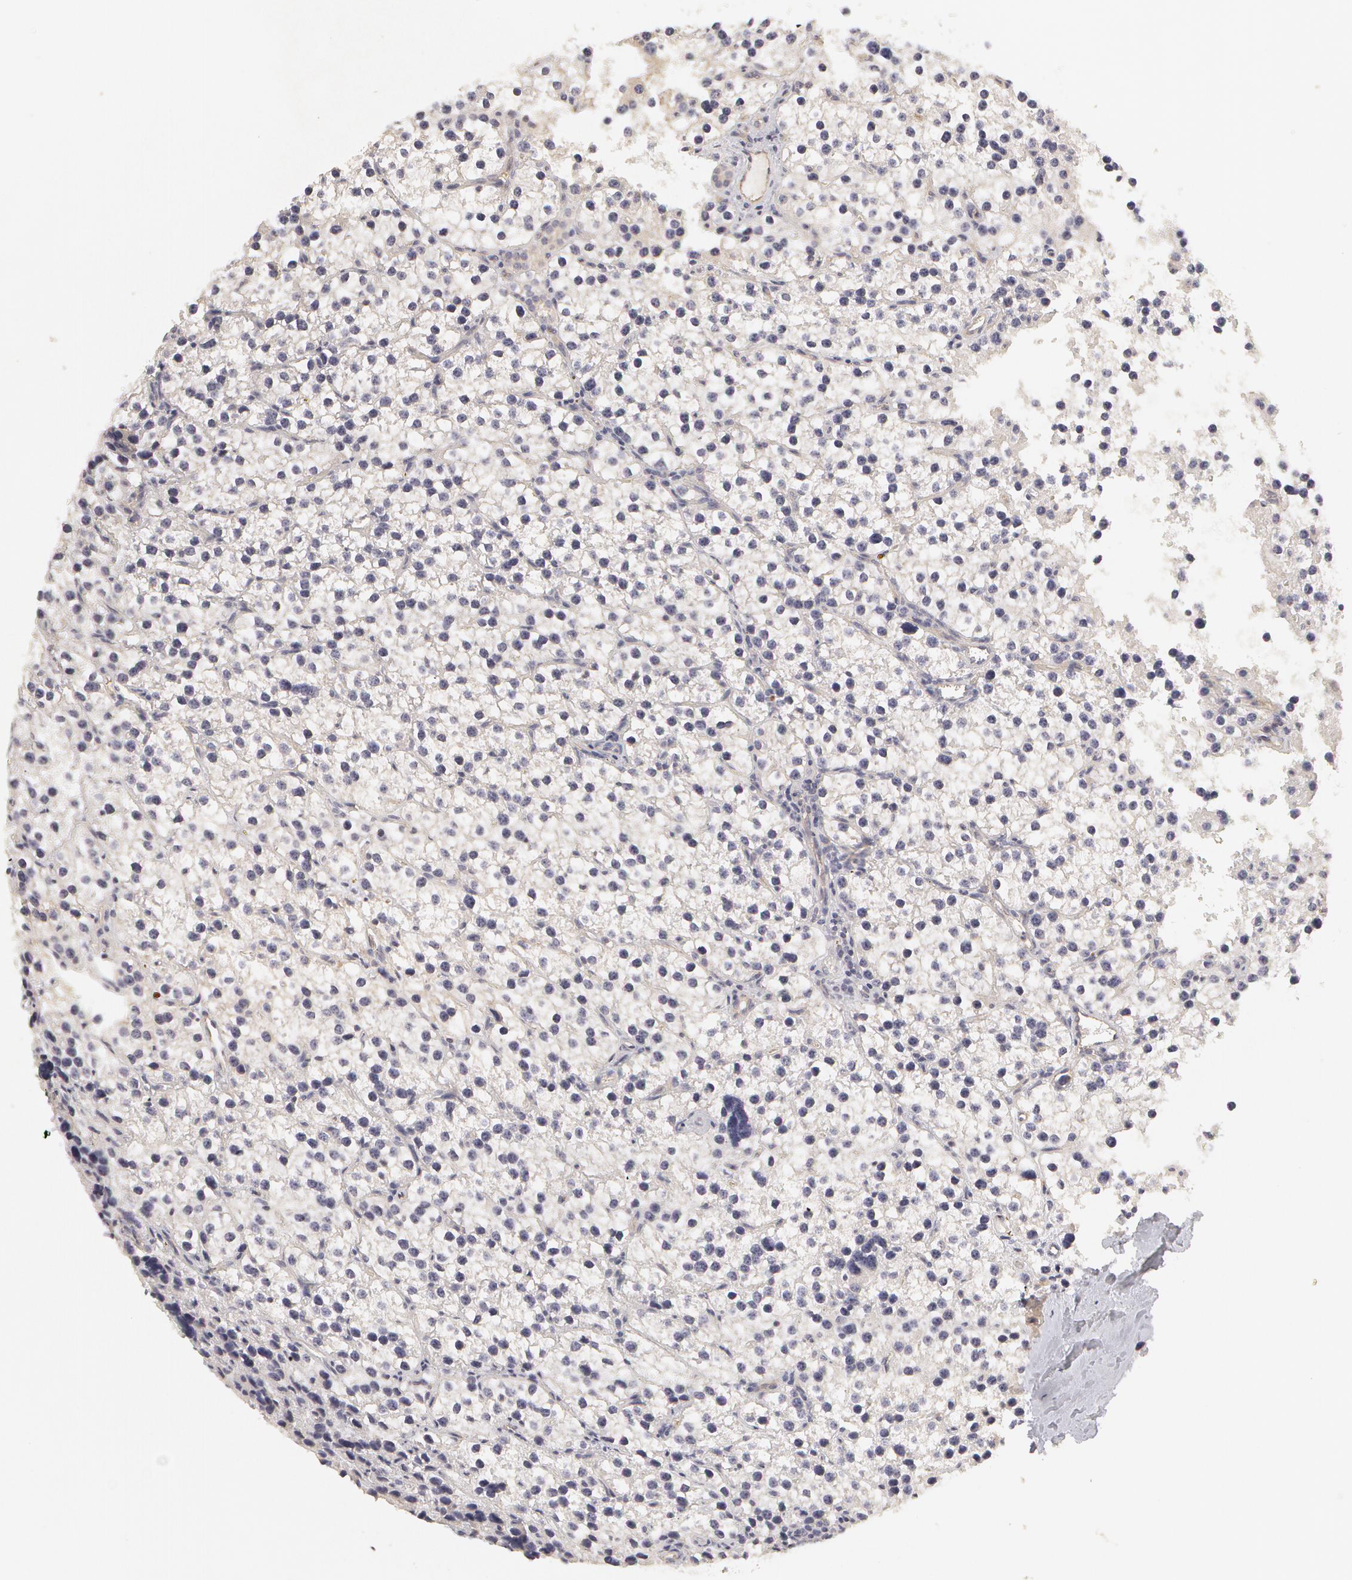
{"staining": {"intensity": "negative", "quantity": "none", "location": "none"}, "tissue": "parathyroid gland", "cell_type": "Glandular cells", "image_type": "normal", "snomed": [{"axis": "morphology", "description": "Normal tissue, NOS"}, {"axis": "topography", "description": "Parathyroid gland"}], "caption": "Immunohistochemistry (IHC) of unremarkable parathyroid gland demonstrates no positivity in glandular cells. (IHC, brightfield microscopy, high magnification).", "gene": "ABCB1", "patient": {"sex": "female", "age": 54}}